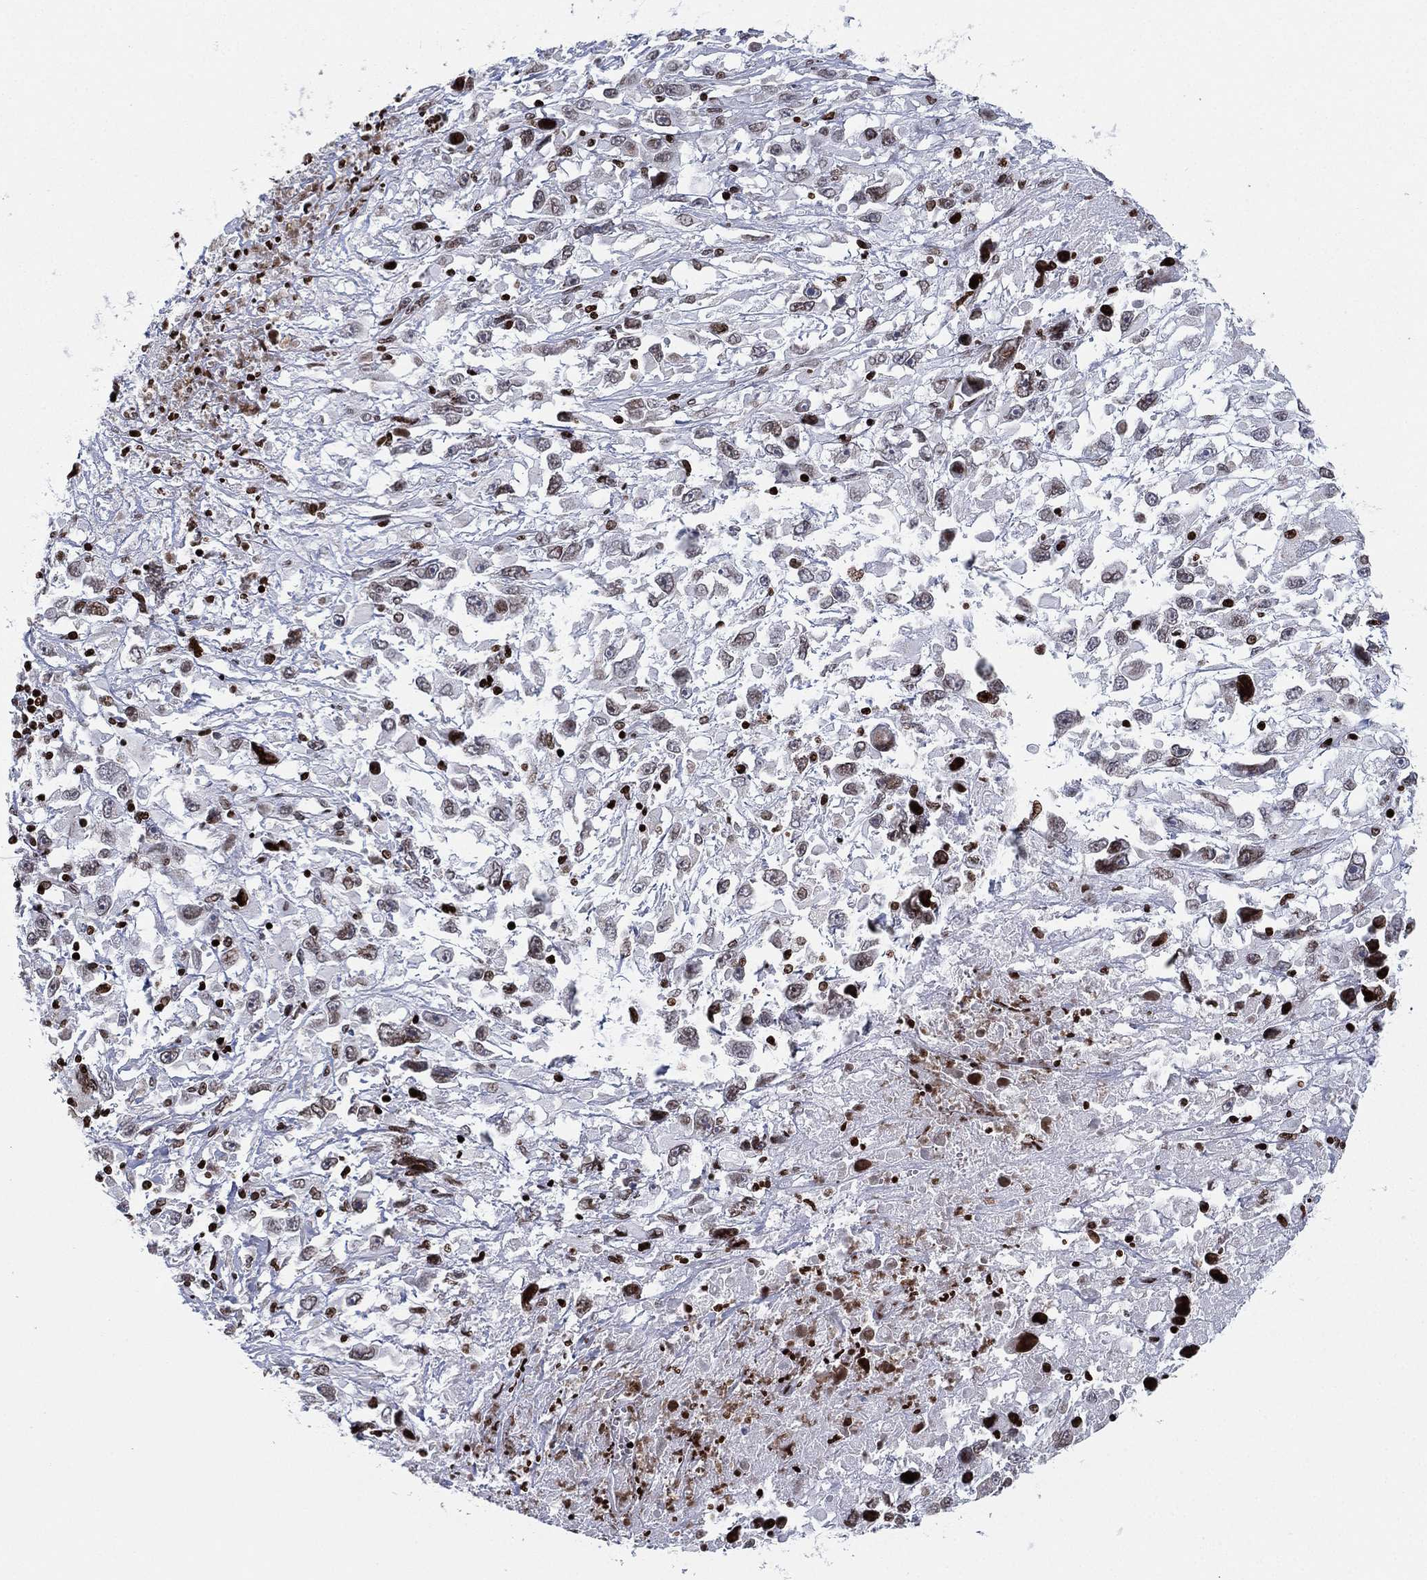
{"staining": {"intensity": "weak", "quantity": "<25%", "location": "nuclear"}, "tissue": "melanoma", "cell_type": "Tumor cells", "image_type": "cancer", "snomed": [{"axis": "morphology", "description": "Malignant melanoma, Metastatic site"}, {"axis": "topography", "description": "Soft tissue"}], "caption": "Tumor cells are negative for protein expression in human malignant melanoma (metastatic site).", "gene": "MFSD14A", "patient": {"sex": "male", "age": 50}}